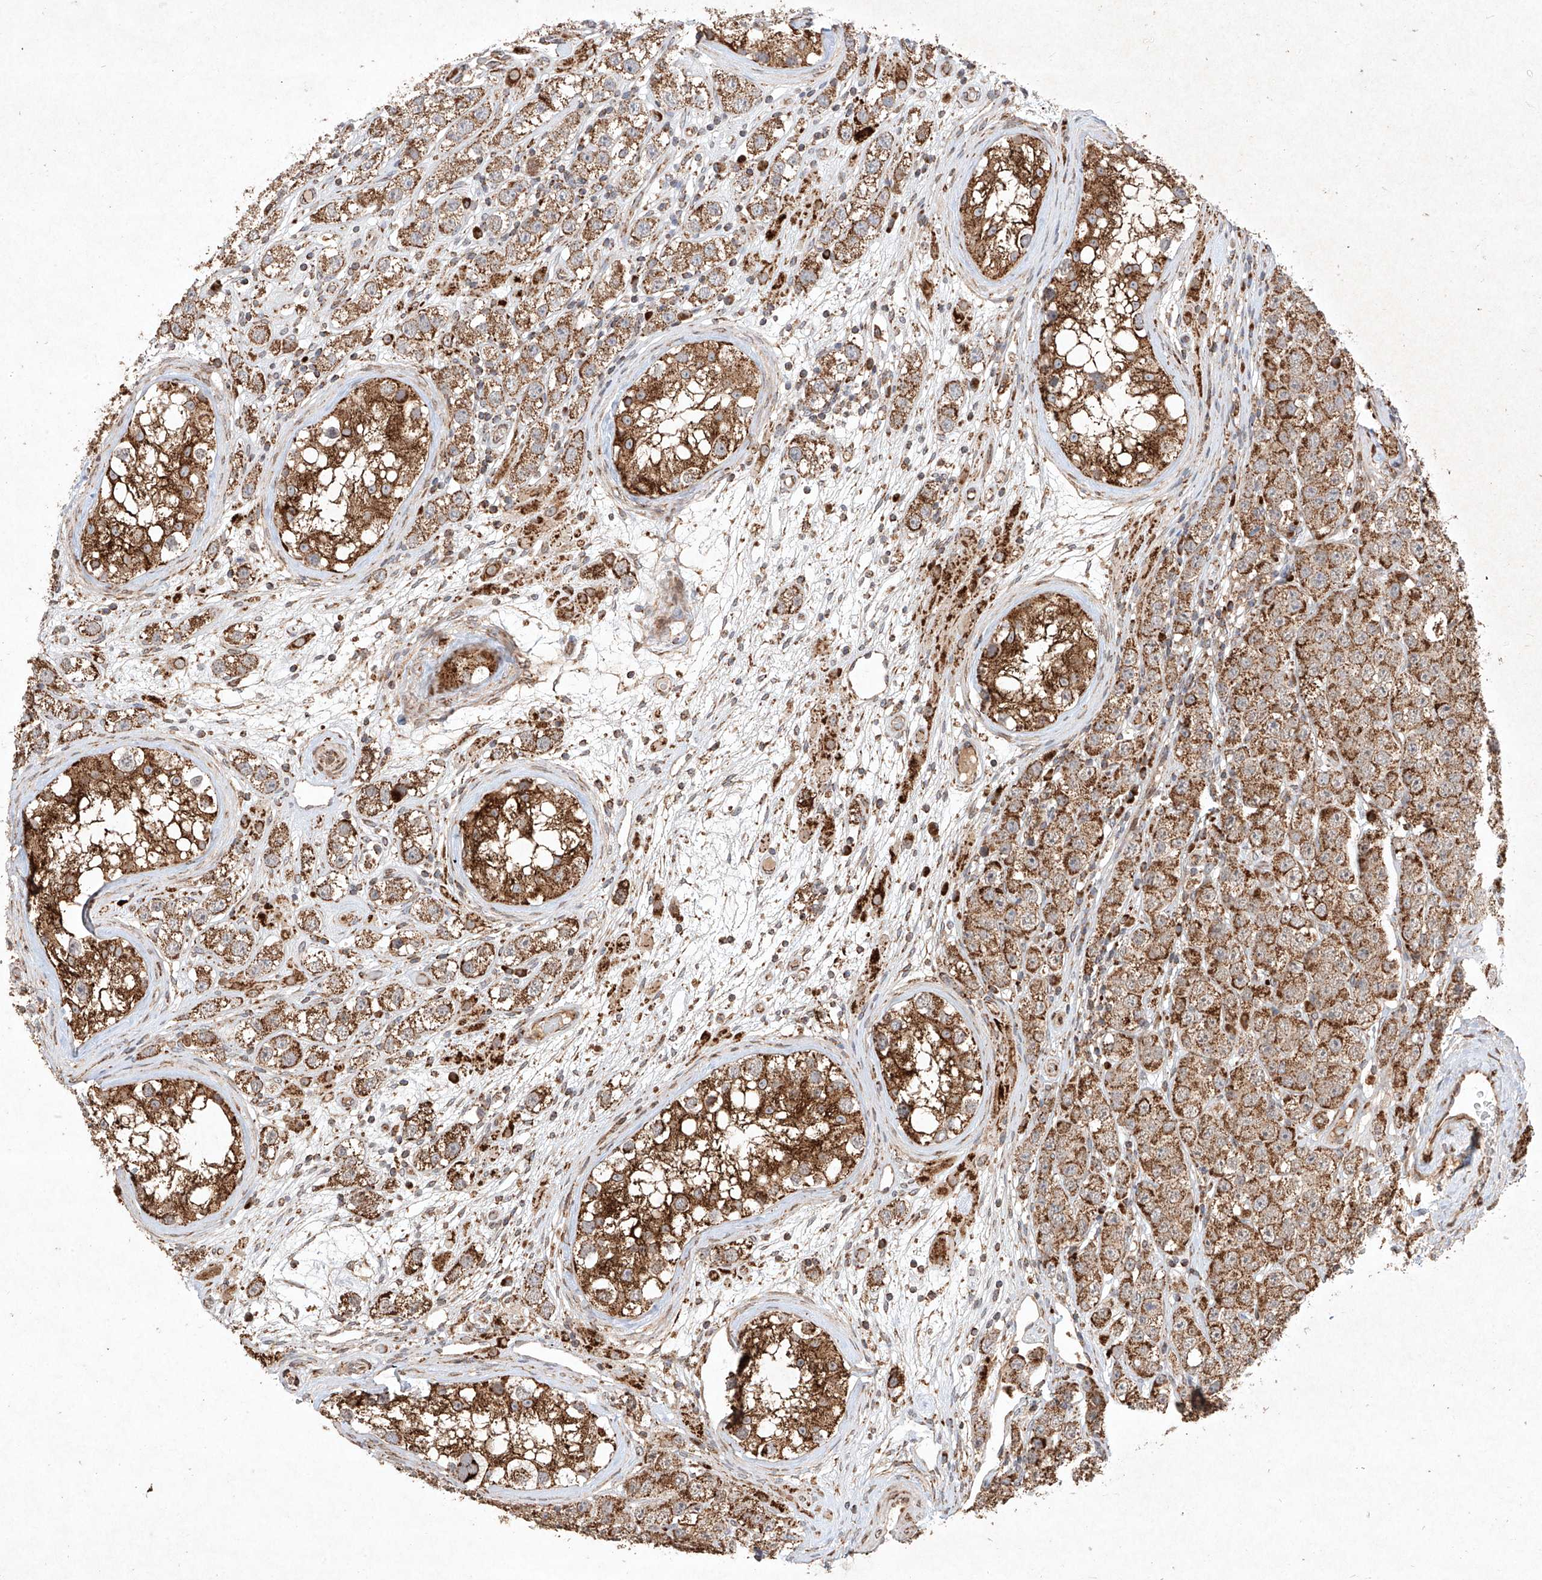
{"staining": {"intensity": "strong", "quantity": "25%-75%", "location": "cytoplasmic/membranous"}, "tissue": "testis cancer", "cell_type": "Tumor cells", "image_type": "cancer", "snomed": [{"axis": "morphology", "description": "Seminoma, NOS"}, {"axis": "topography", "description": "Testis"}], "caption": "There is high levels of strong cytoplasmic/membranous positivity in tumor cells of testis seminoma, as demonstrated by immunohistochemical staining (brown color).", "gene": "SEMA3B", "patient": {"sex": "male", "age": 28}}